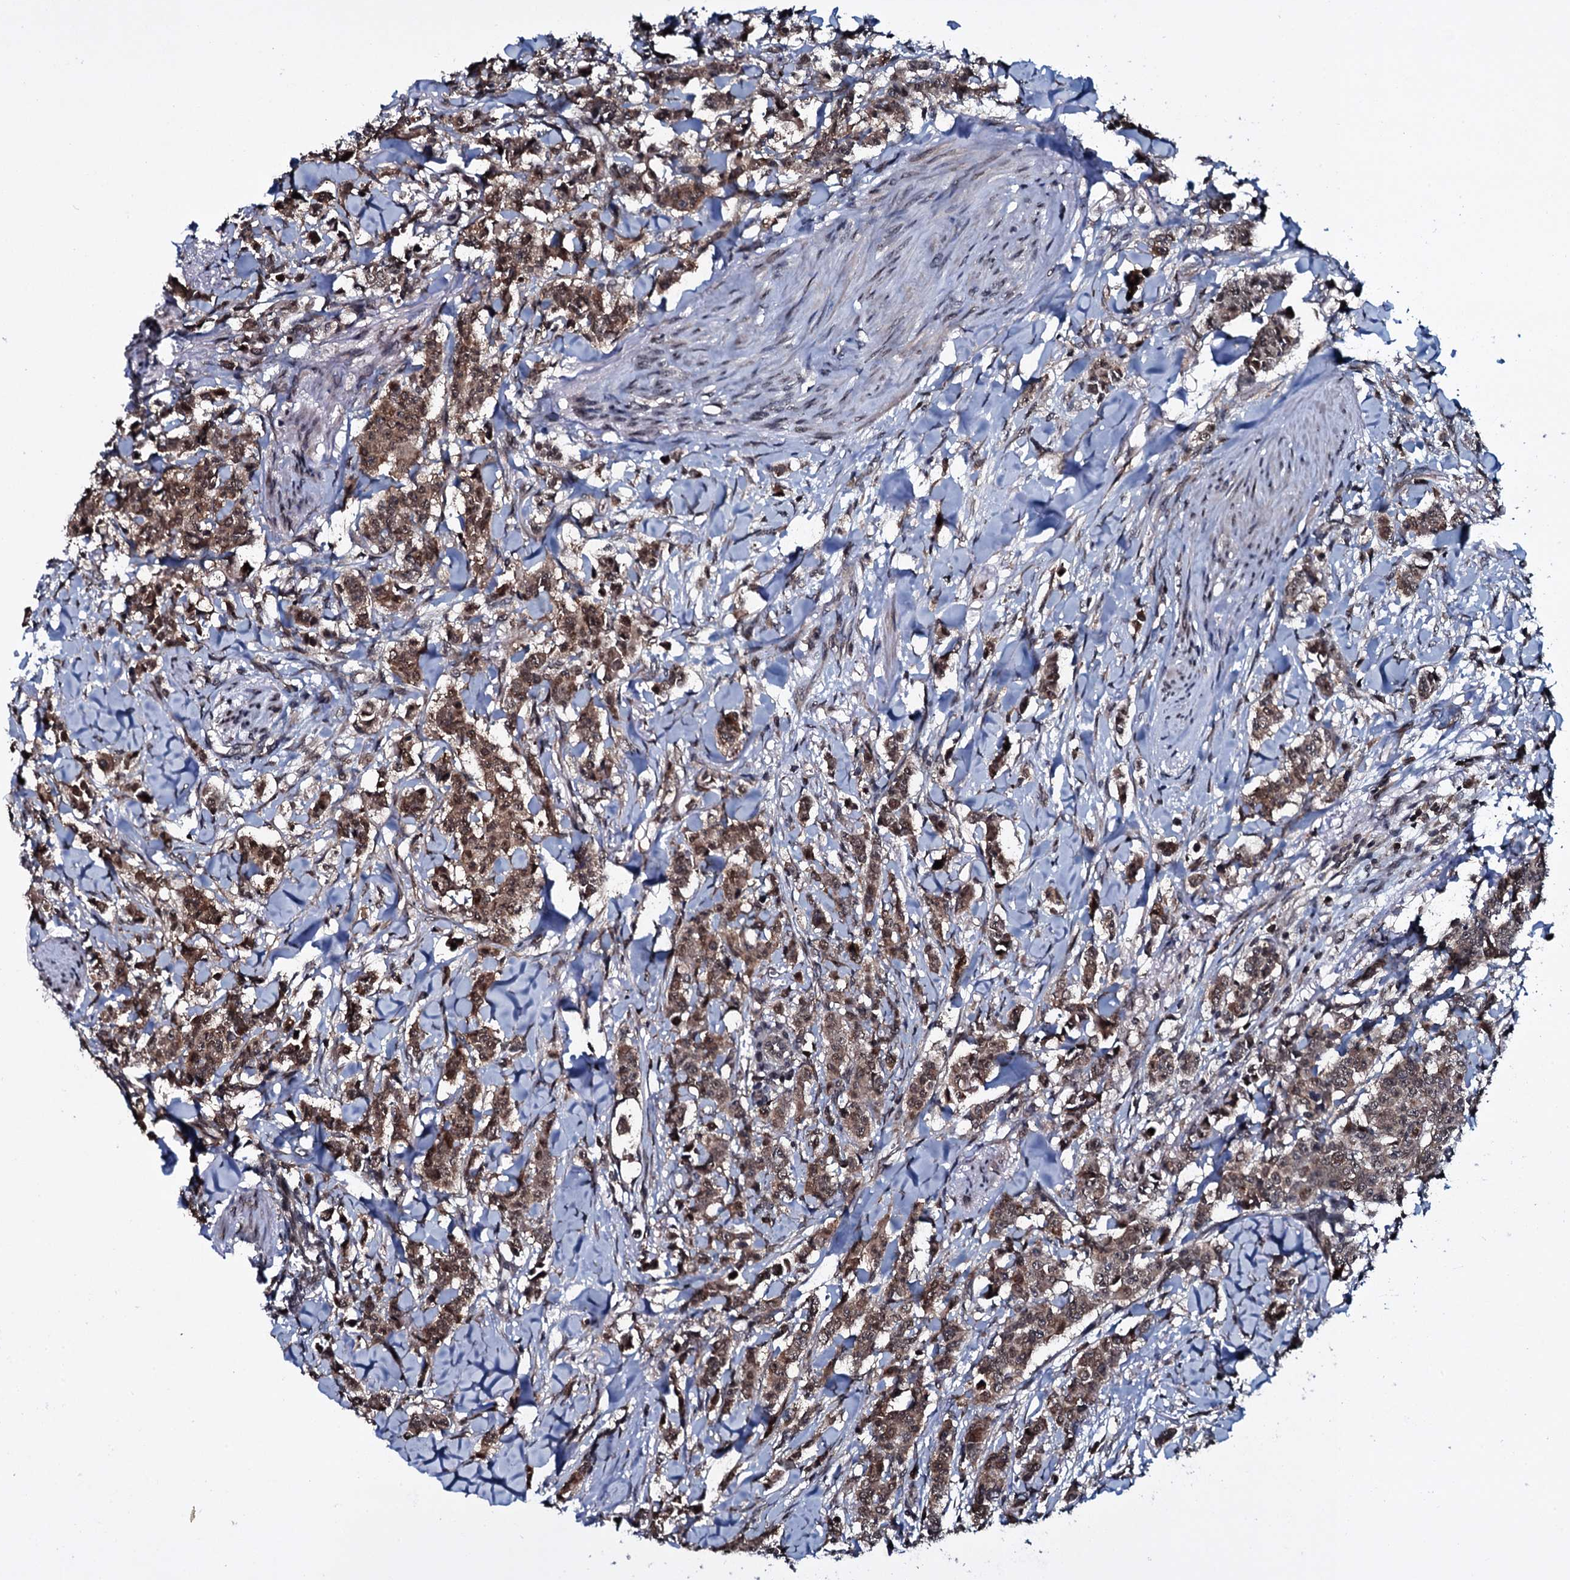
{"staining": {"intensity": "moderate", "quantity": ">75%", "location": "cytoplasmic/membranous,nuclear"}, "tissue": "breast cancer", "cell_type": "Tumor cells", "image_type": "cancer", "snomed": [{"axis": "morphology", "description": "Duct carcinoma"}, {"axis": "topography", "description": "Breast"}], "caption": "Human breast intraductal carcinoma stained for a protein (brown) displays moderate cytoplasmic/membranous and nuclear positive expression in approximately >75% of tumor cells.", "gene": "HDDC3", "patient": {"sex": "female", "age": 40}}